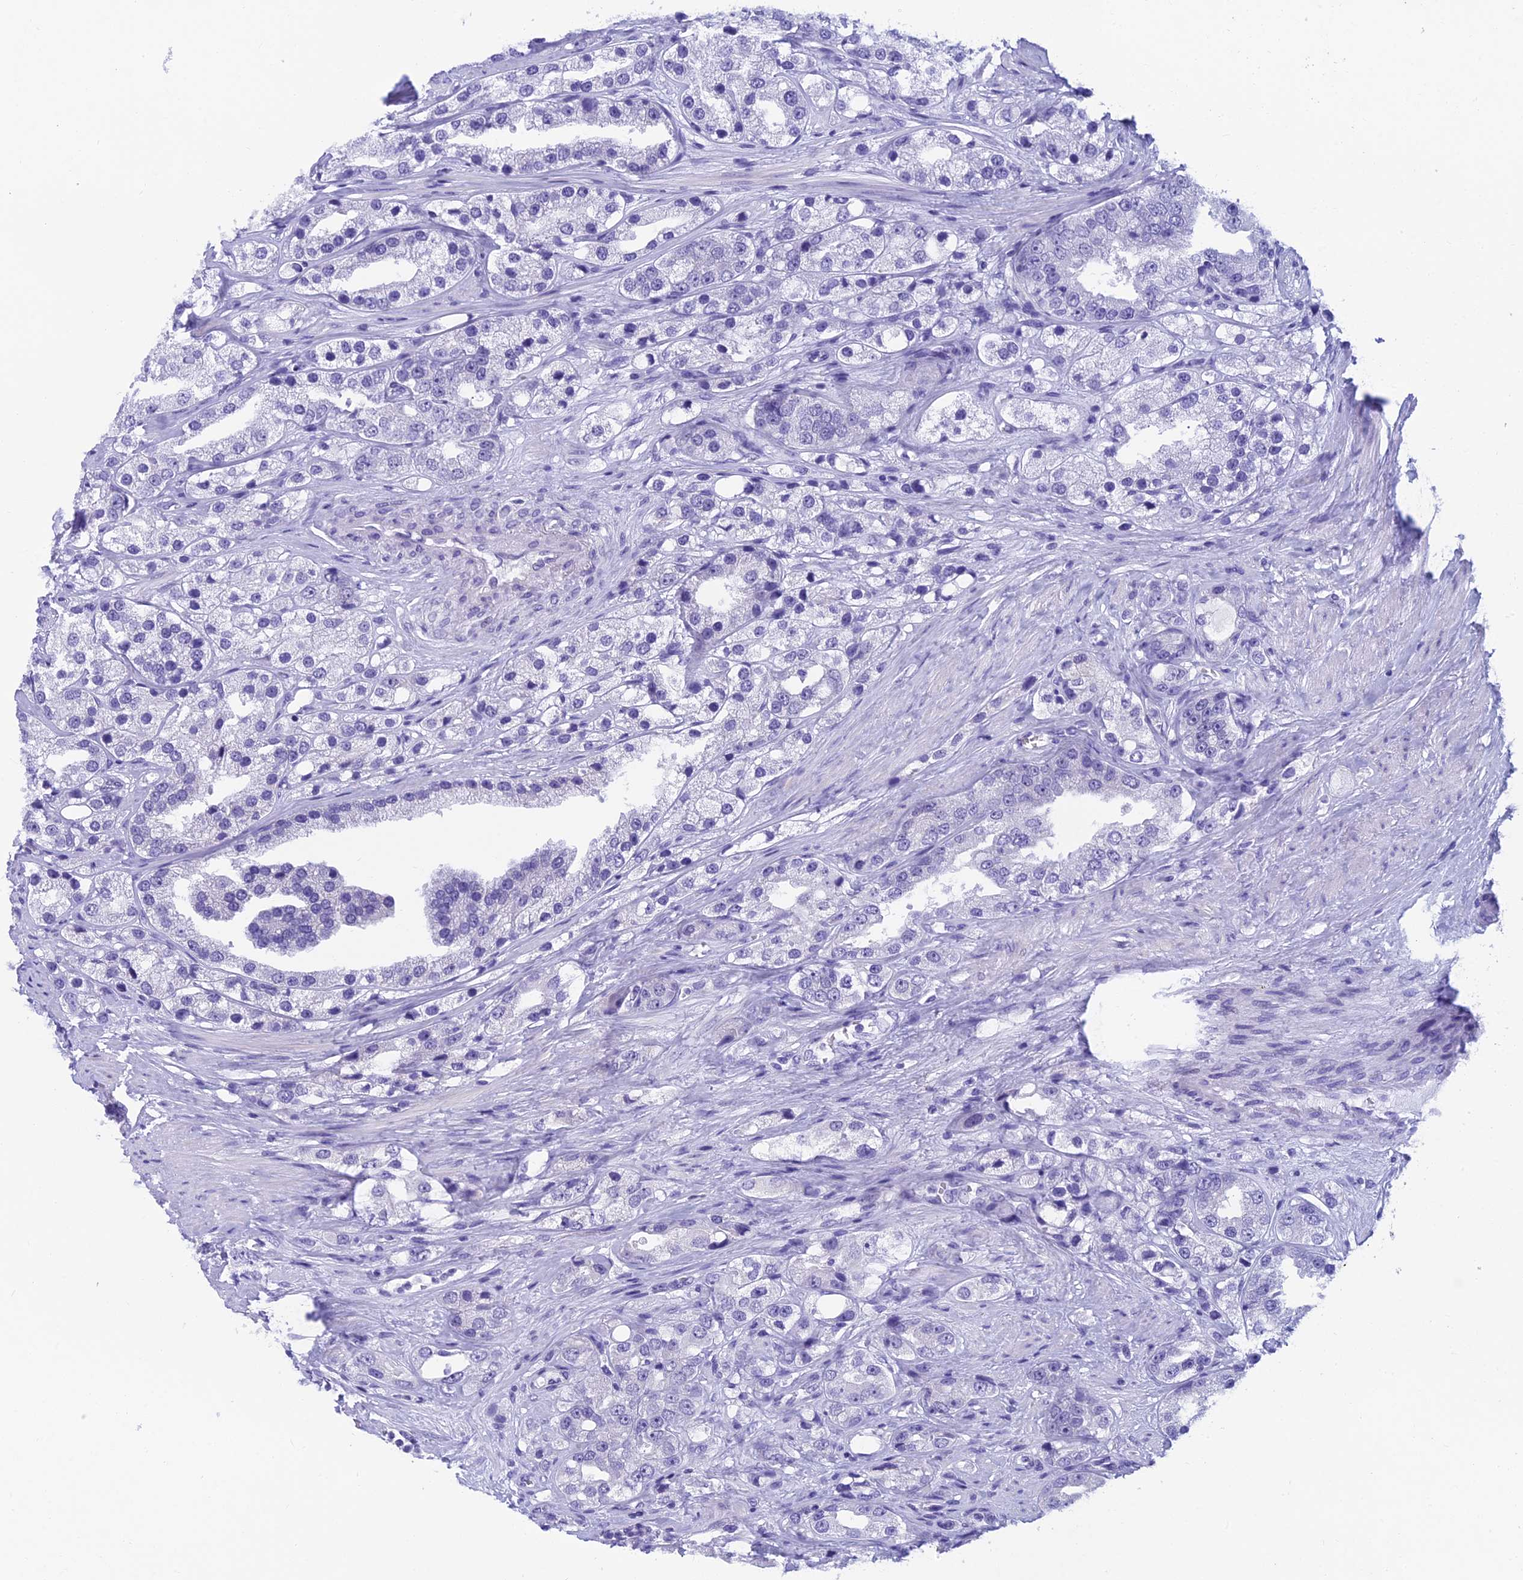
{"staining": {"intensity": "negative", "quantity": "none", "location": "none"}, "tissue": "prostate cancer", "cell_type": "Tumor cells", "image_type": "cancer", "snomed": [{"axis": "morphology", "description": "Adenocarcinoma, NOS"}, {"axis": "topography", "description": "Prostate"}], "caption": "Image shows no significant protein positivity in tumor cells of prostate adenocarcinoma.", "gene": "GRWD1", "patient": {"sex": "male", "age": 79}}